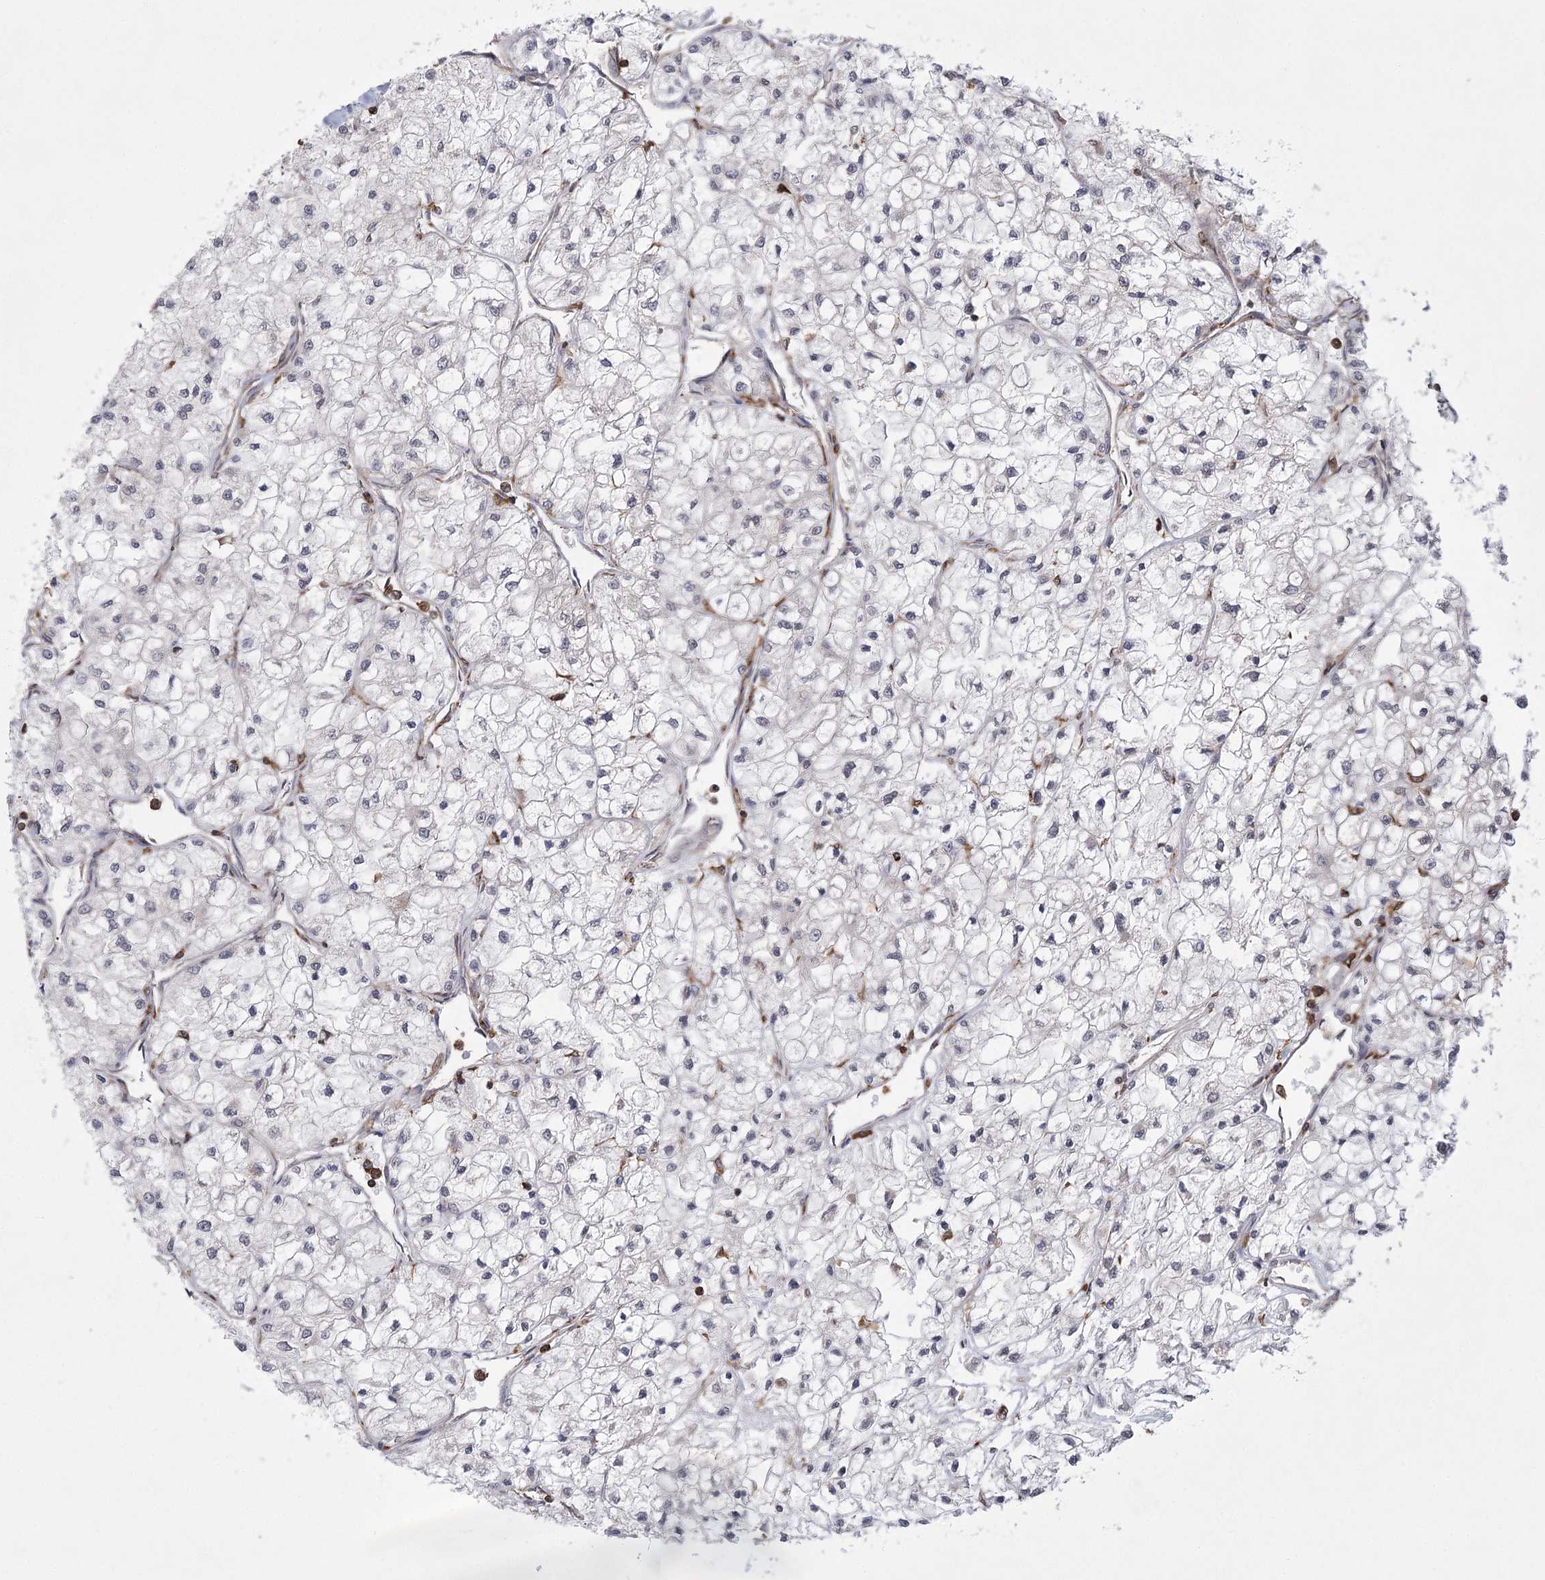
{"staining": {"intensity": "negative", "quantity": "none", "location": "none"}, "tissue": "renal cancer", "cell_type": "Tumor cells", "image_type": "cancer", "snomed": [{"axis": "morphology", "description": "Adenocarcinoma, NOS"}, {"axis": "topography", "description": "Kidney"}], "caption": "This is an IHC image of human renal adenocarcinoma. There is no staining in tumor cells.", "gene": "MEPE", "patient": {"sex": "male", "age": 80}}